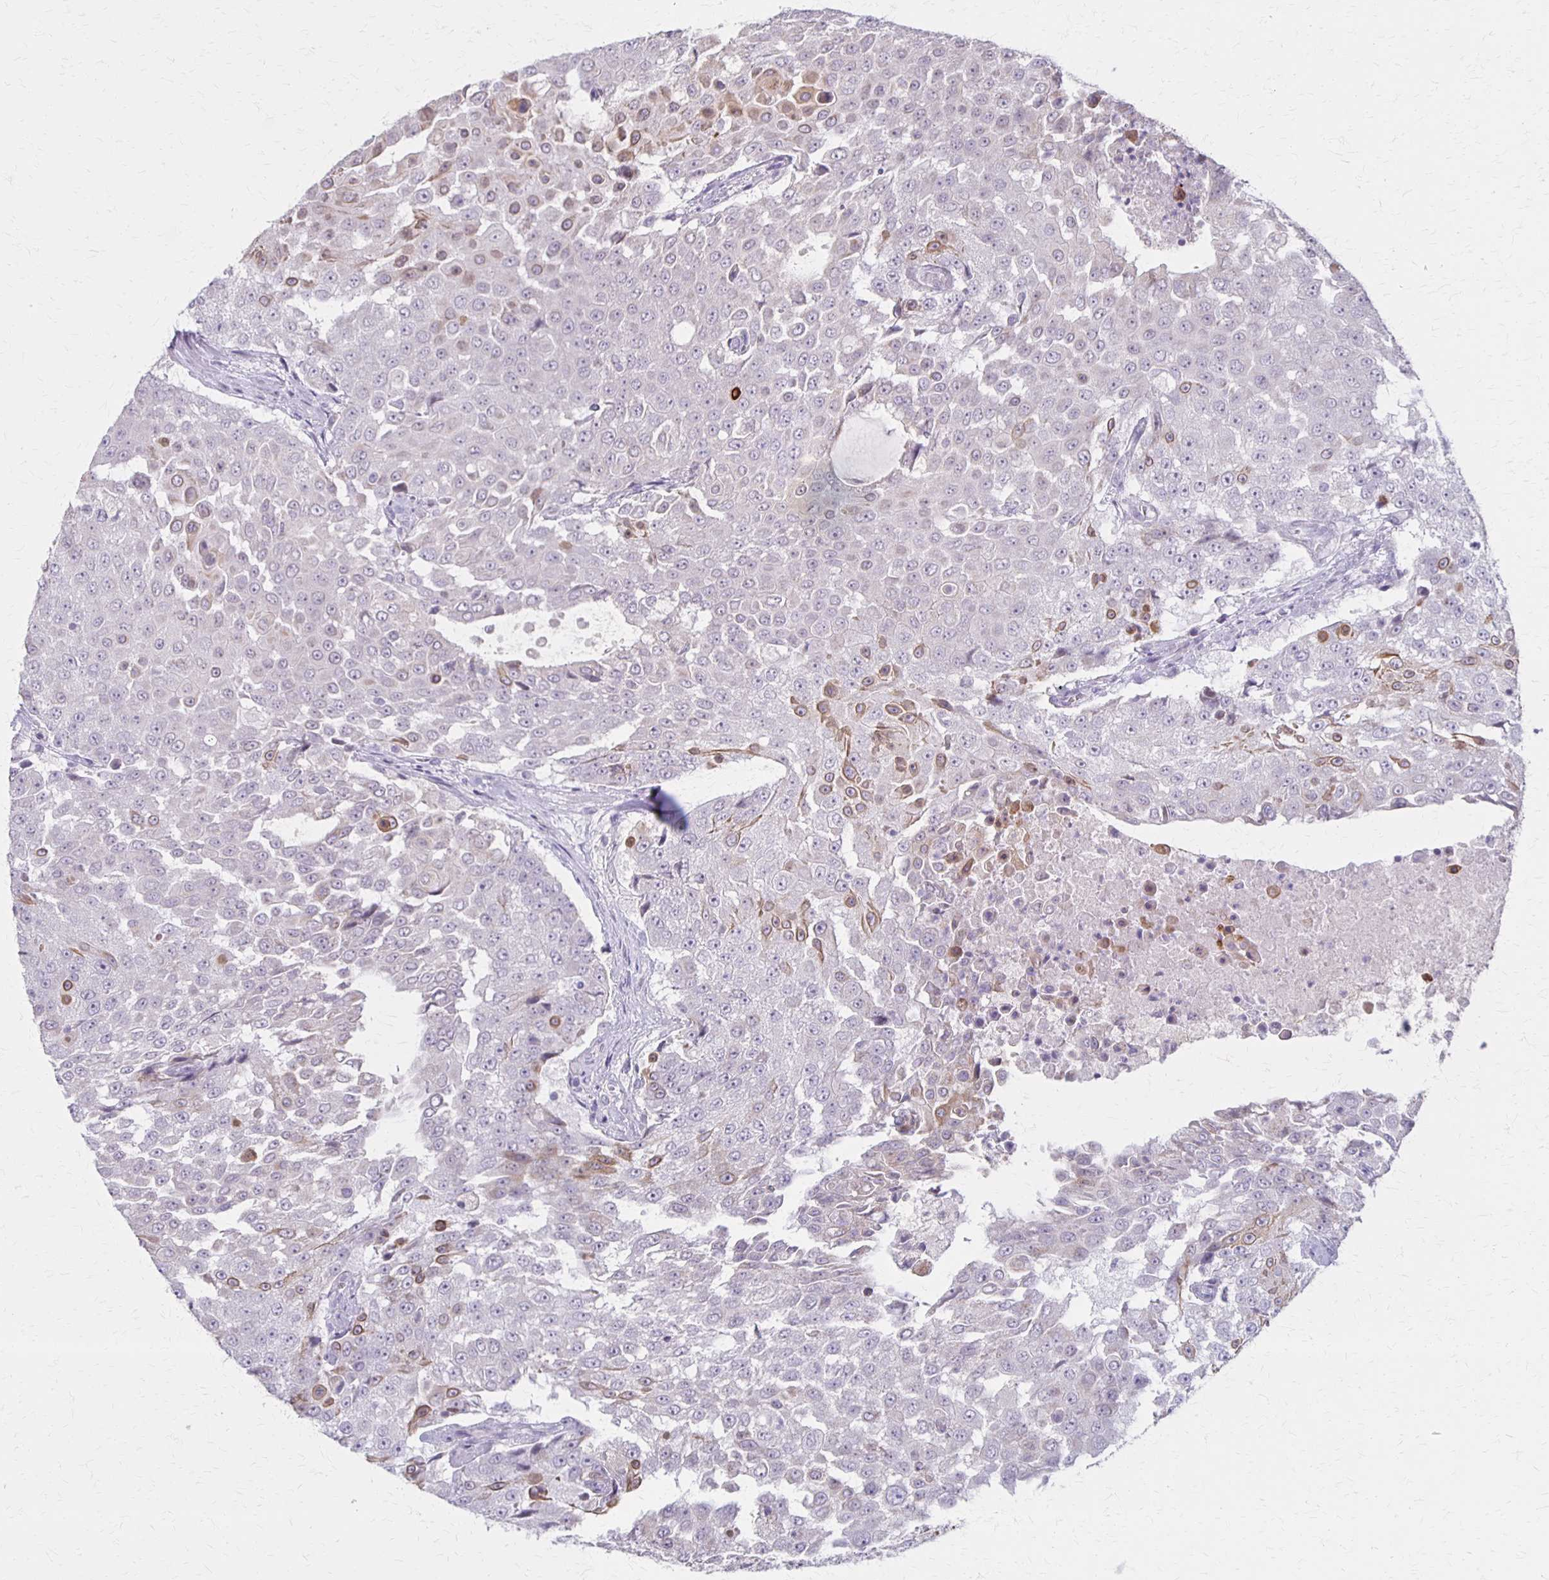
{"staining": {"intensity": "moderate", "quantity": "<25%", "location": "cytoplasmic/membranous"}, "tissue": "urothelial cancer", "cell_type": "Tumor cells", "image_type": "cancer", "snomed": [{"axis": "morphology", "description": "Urothelial carcinoma, High grade"}, {"axis": "topography", "description": "Urinary bladder"}], "caption": "Immunohistochemistry (IHC) of urothelial cancer reveals low levels of moderate cytoplasmic/membranous expression in about <25% of tumor cells. (DAB (3,3'-diaminobenzidine) IHC, brown staining for protein, blue staining for nuclei).", "gene": "SLC35E2B", "patient": {"sex": "female", "age": 63}}